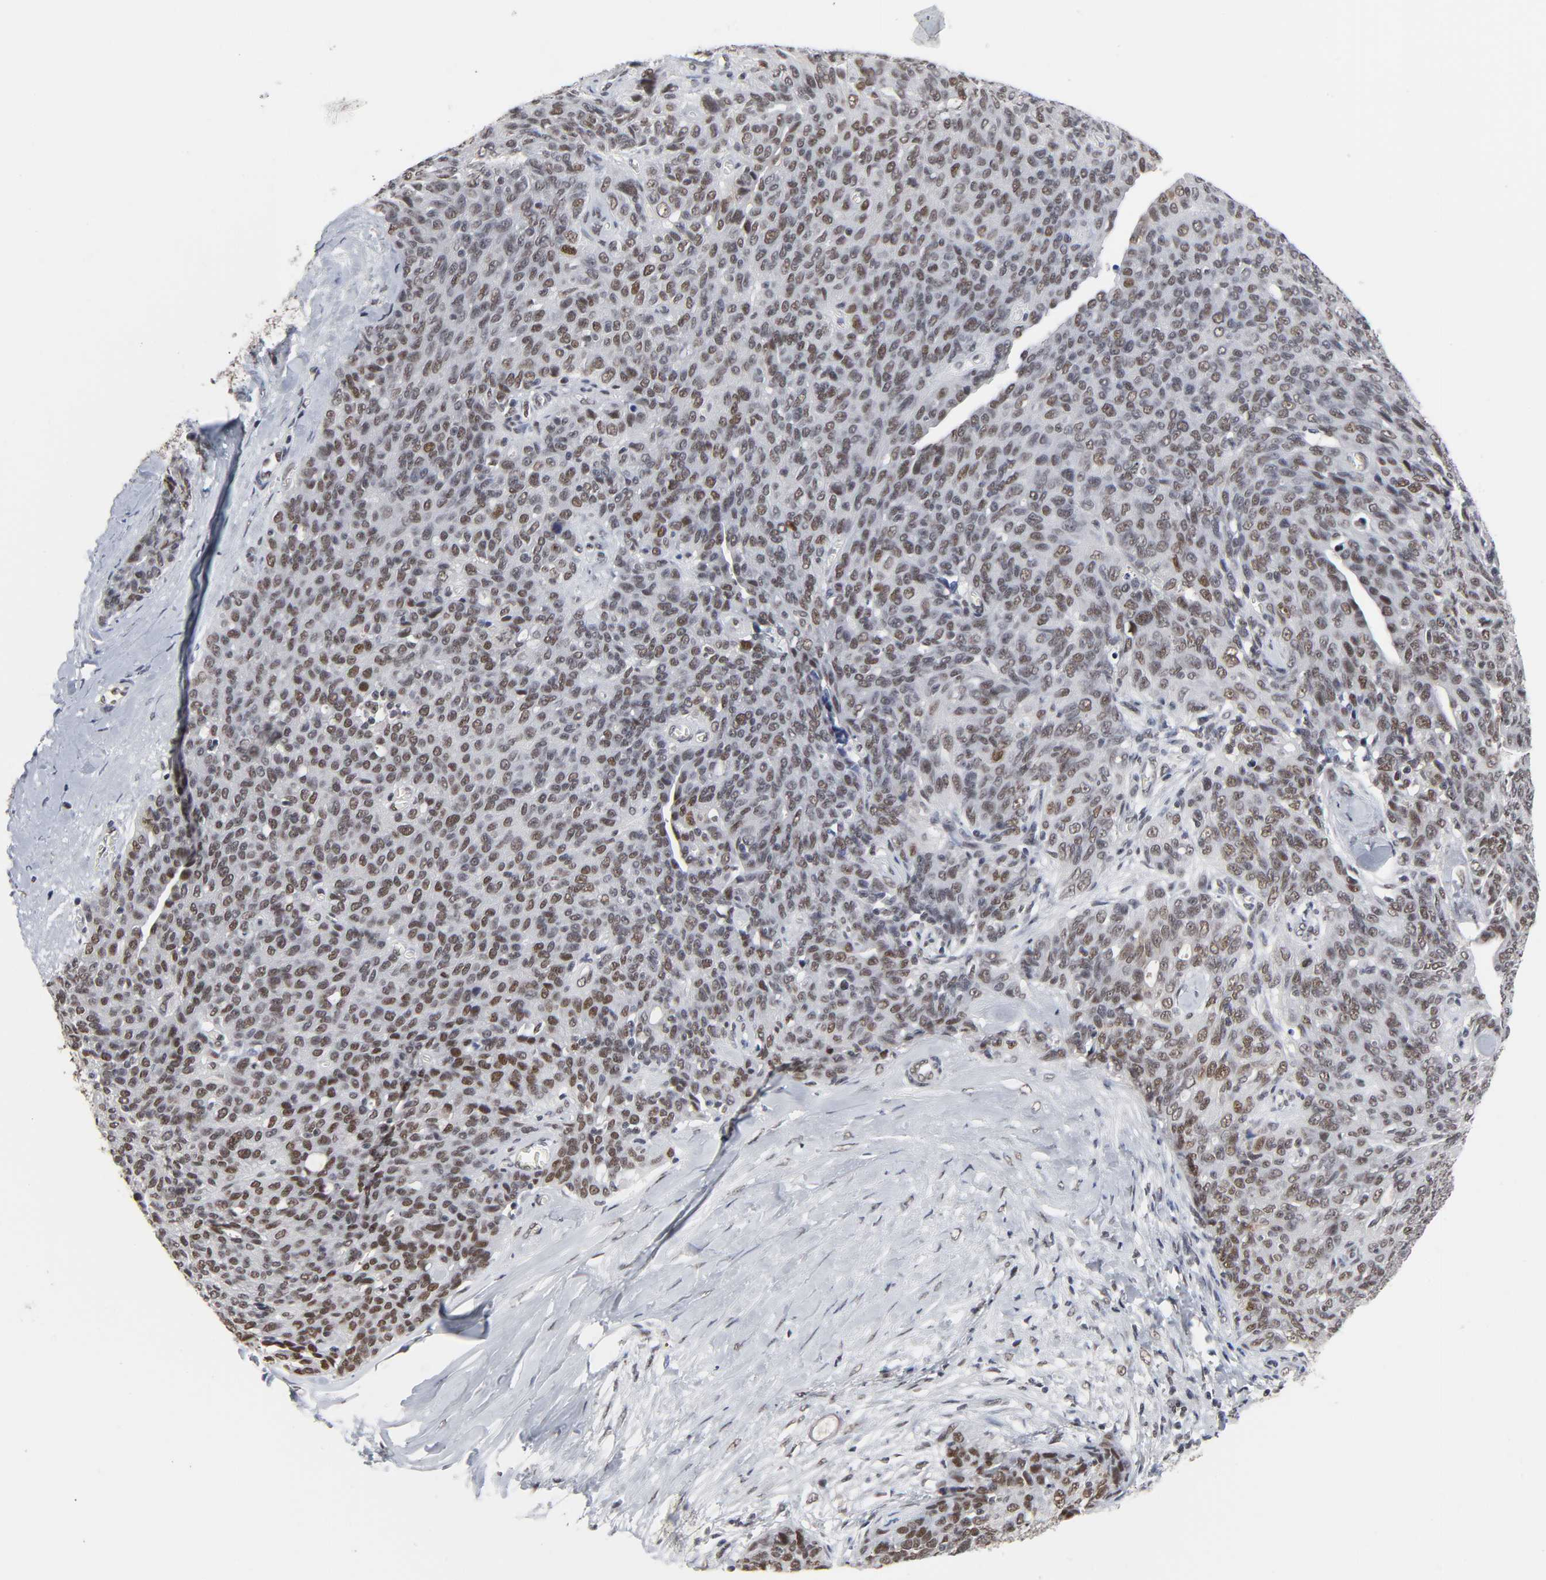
{"staining": {"intensity": "weak", "quantity": "25%-75%", "location": "nuclear"}, "tissue": "ovarian cancer", "cell_type": "Tumor cells", "image_type": "cancer", "snomed": [{"axis": "morphology", "description": "Carcinoma, endometroid"}, {"axis": "topography", "description": "Ovary"}], "caption": "Ovarian endometroid carcinoma stained with immunohistochemistry shows weak nuclear positivity in about 25%-75% of tumor cells.", "gene": "TRIM33", "patient": {"sex": "female", "age": 60}}